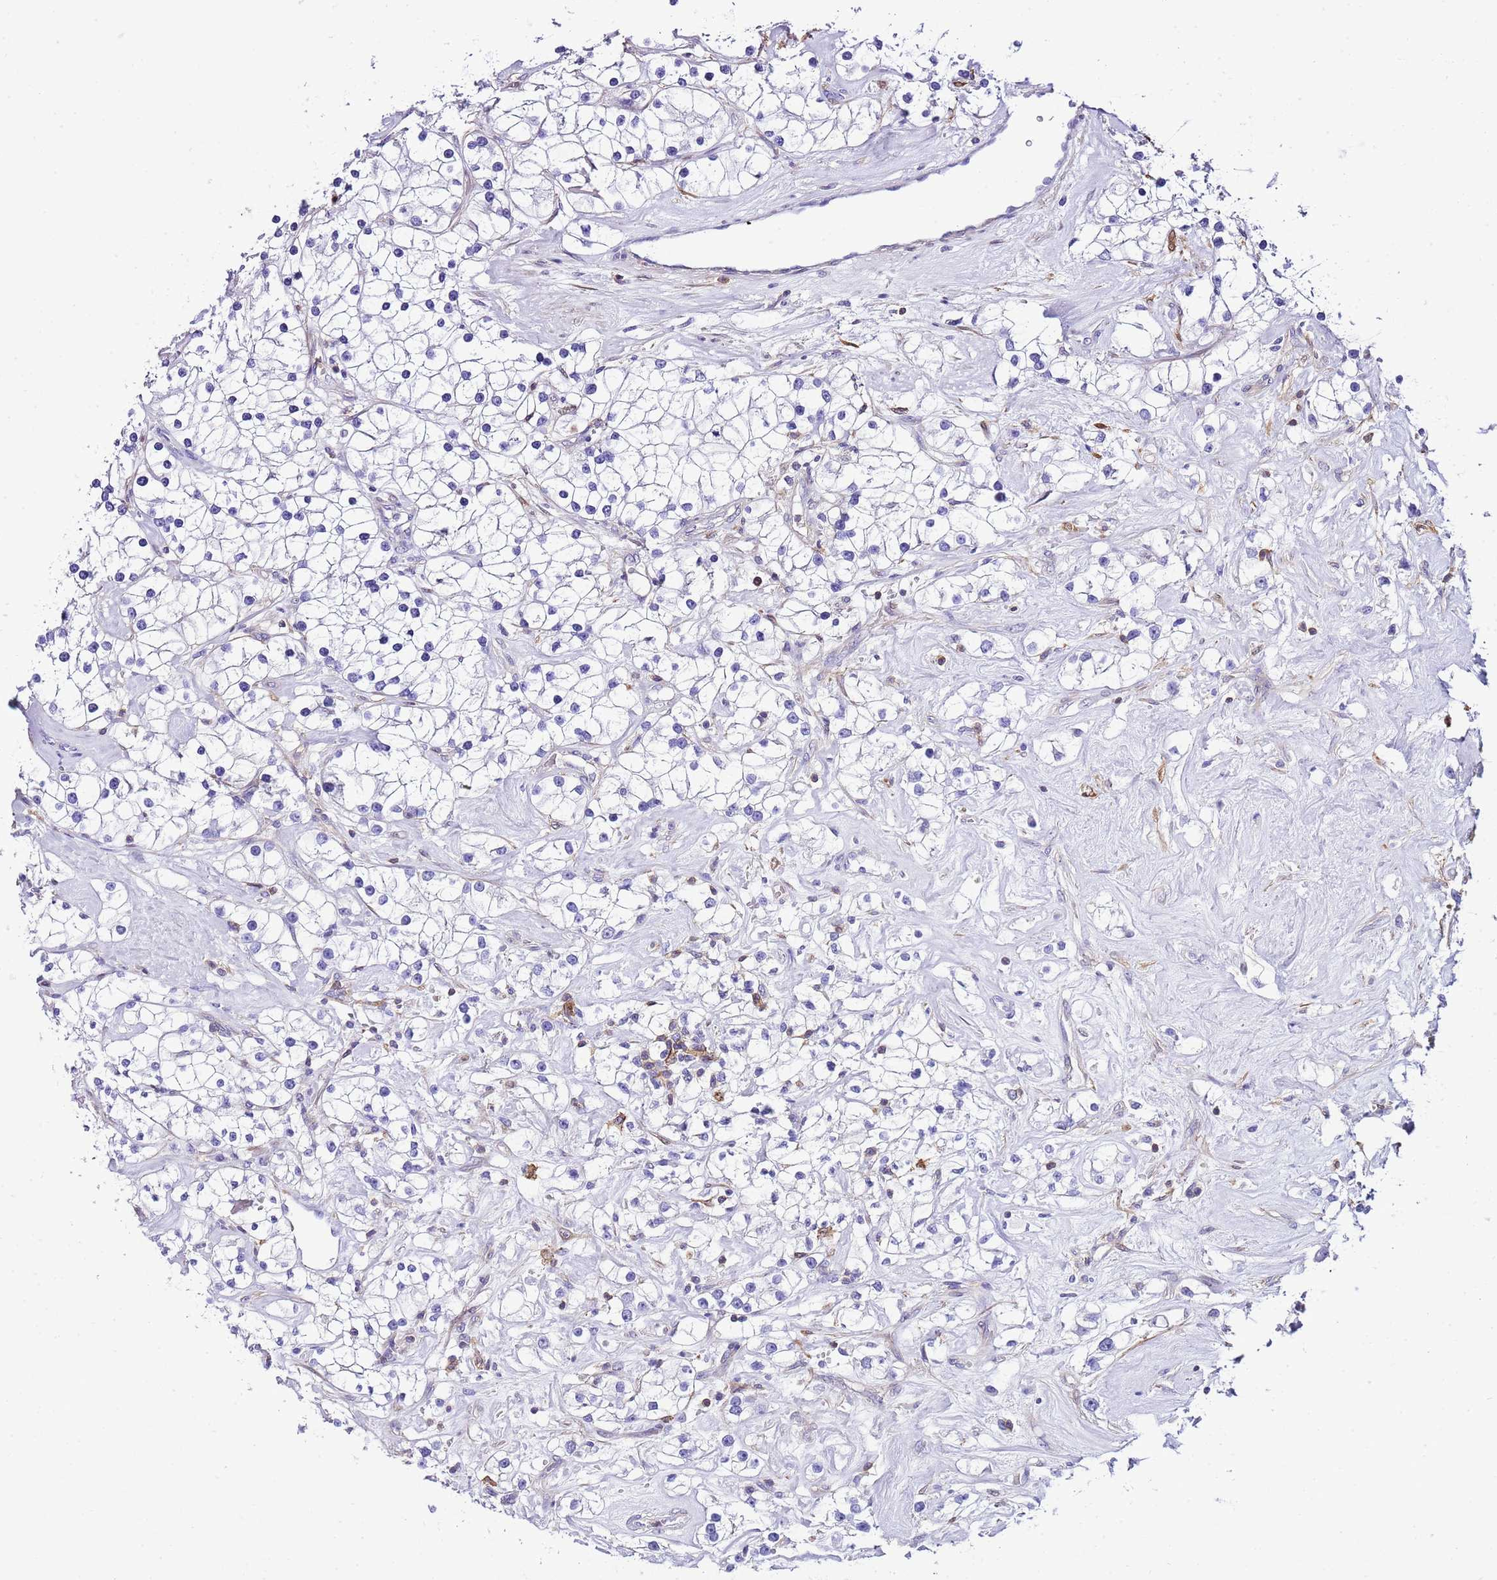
{"staining": {"intensity": "negative", "quantity": "none", "location": "none"}, "tissue": "renal cancer", "cell_type": "Tumor cells", "image_type": "cancer", "snomed": [{"axis": "morphology", "description": "Adenocarcinoma, NOS"}, {"axis": "topography", "description": "Kidney"}], "caption": "A photomicrograph of human renal cancer (adenocarcinoma) is negative for staining in tumor cells.", "gene": "CNN2", "patient": {"sex": "male", "age": 77}}